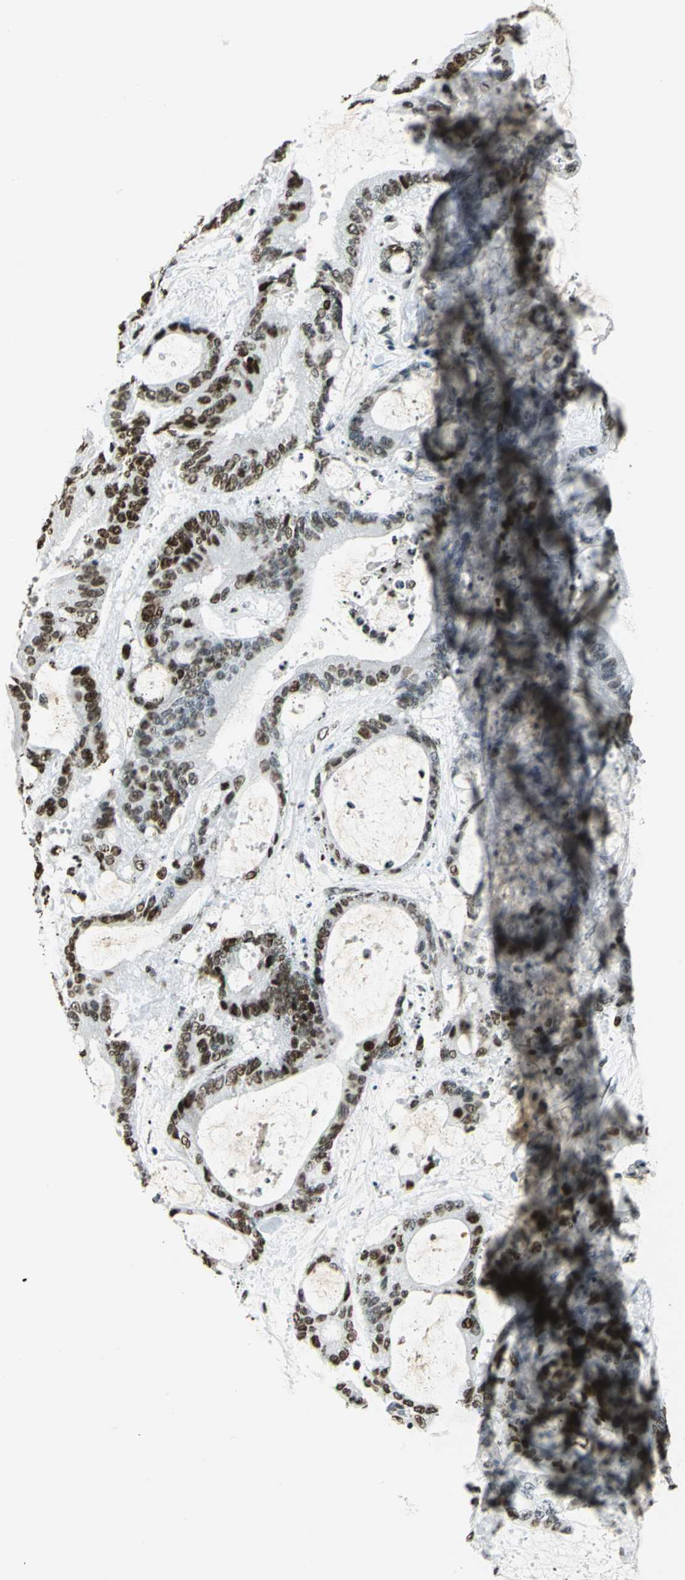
{"staining": {"intensity": "strong", "quantity": ">75%", "location": "nuclear"}, "tissue": "liver cancer", "cell_type": "Tumor cells", "image_type": "cancer", "snomed": [{"axis": "morphology", "description": "Cholangiocarcinoma"}, {"axis": "topography", "description": "Liver"}], "caption": "A brown stain highlights strong nuclear expression of a protein in human liver cancer tumor cells. (Brightfield microscopy of DAB IHC at high magnification).", "gene": "MCM4", "patient": {"sex": "female", "age": 73}}